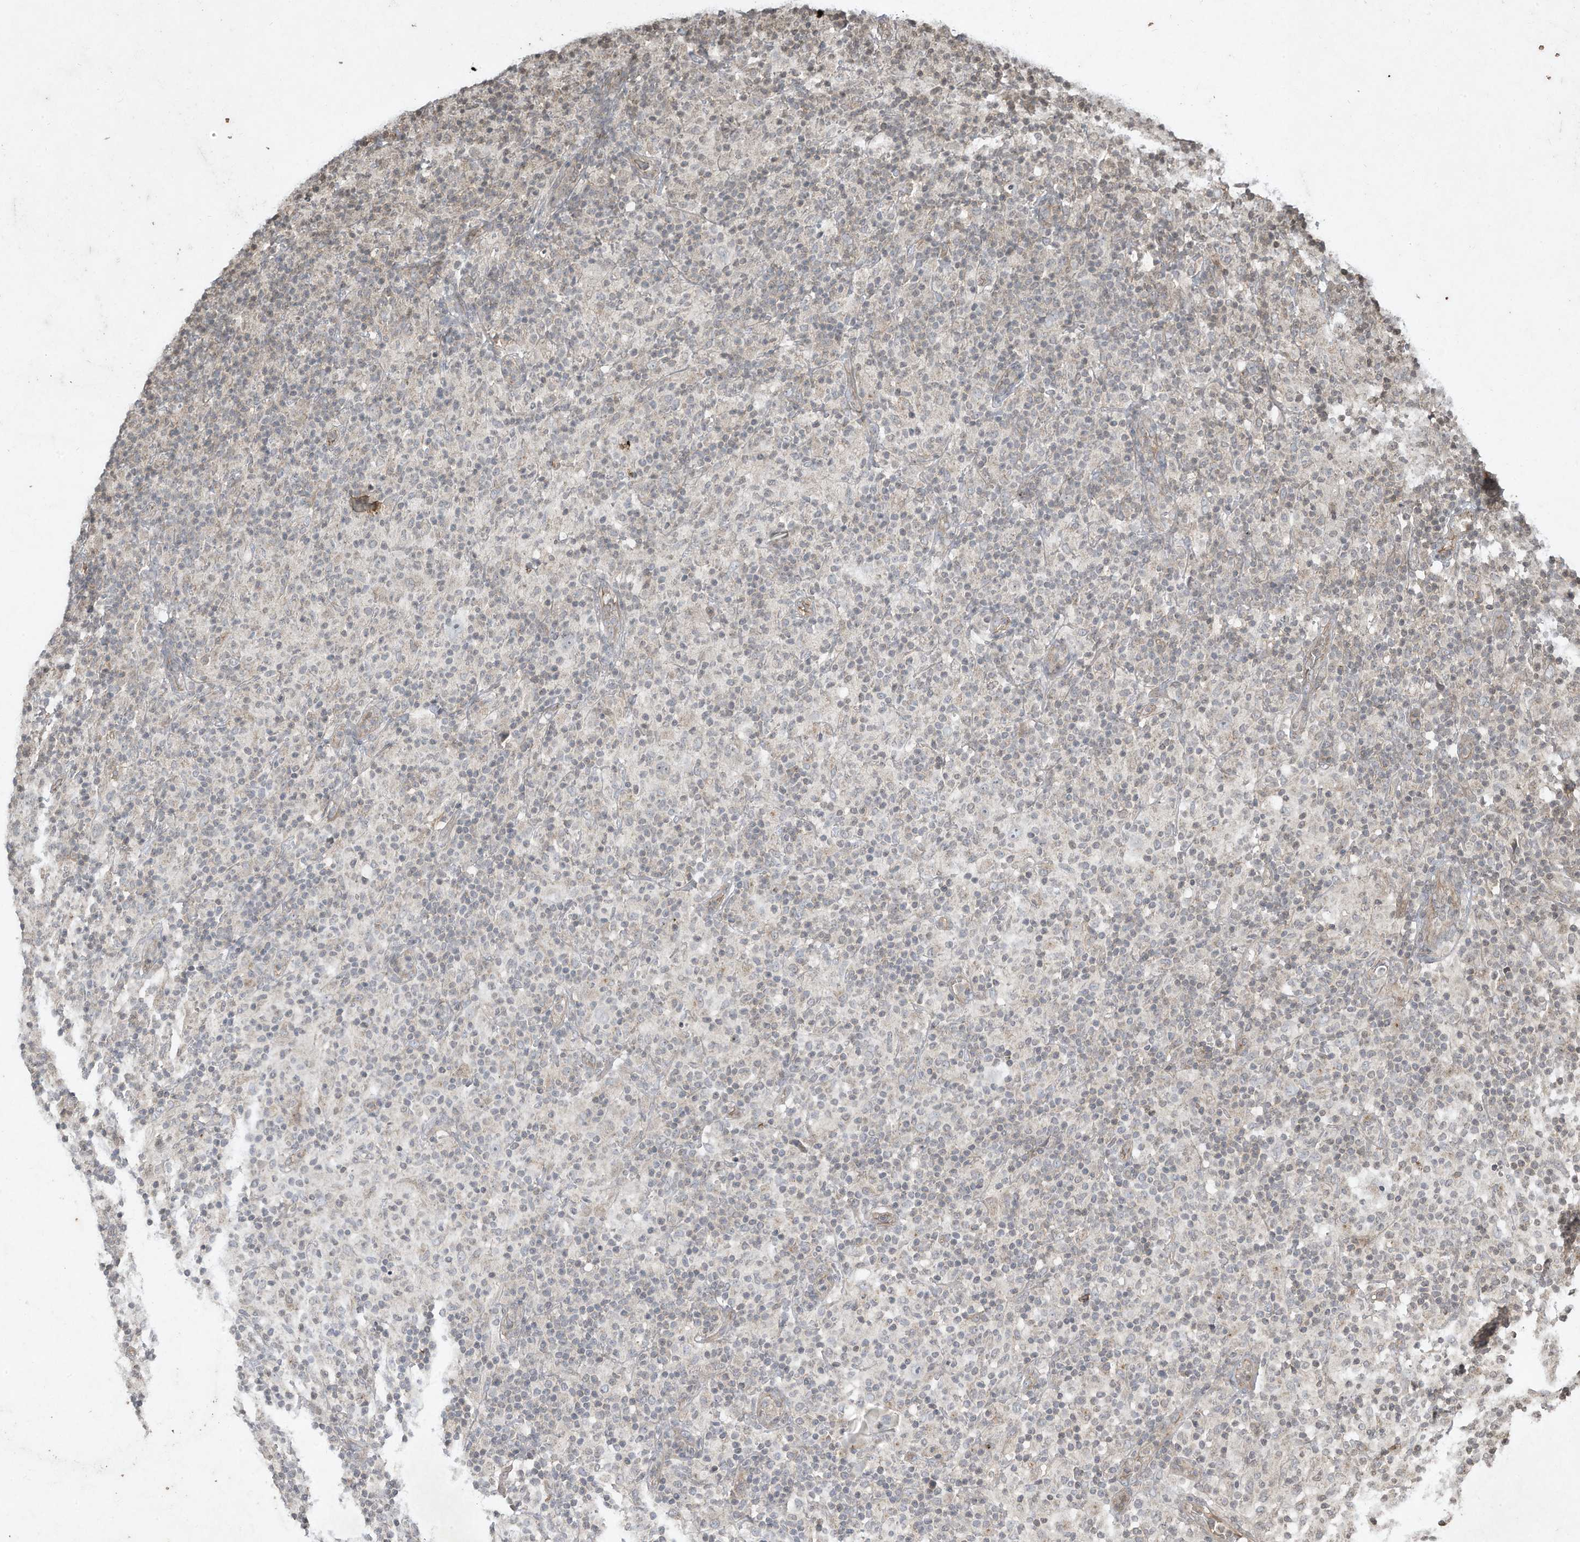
{"staining": {"intensity": "negative", "quantity": "none", "location": "none"}, "tissue": "lymphoma", "cell_type": "Tumor cells", "image_type": "cancer", "snomed": [{"axis": "morphology", "description": "Hodgkin's disease, NOS"}, {"axis": "topography", "description": "Lymph node"}], "caption": "Immunohistochemistry (IHC) micrograph of neoplastic tissue: human lymphoma stained with DAB displays no significant protein expression in tumor cells.", "gene": "MATN2", "patient": {"sex": "male", "age": 70}}